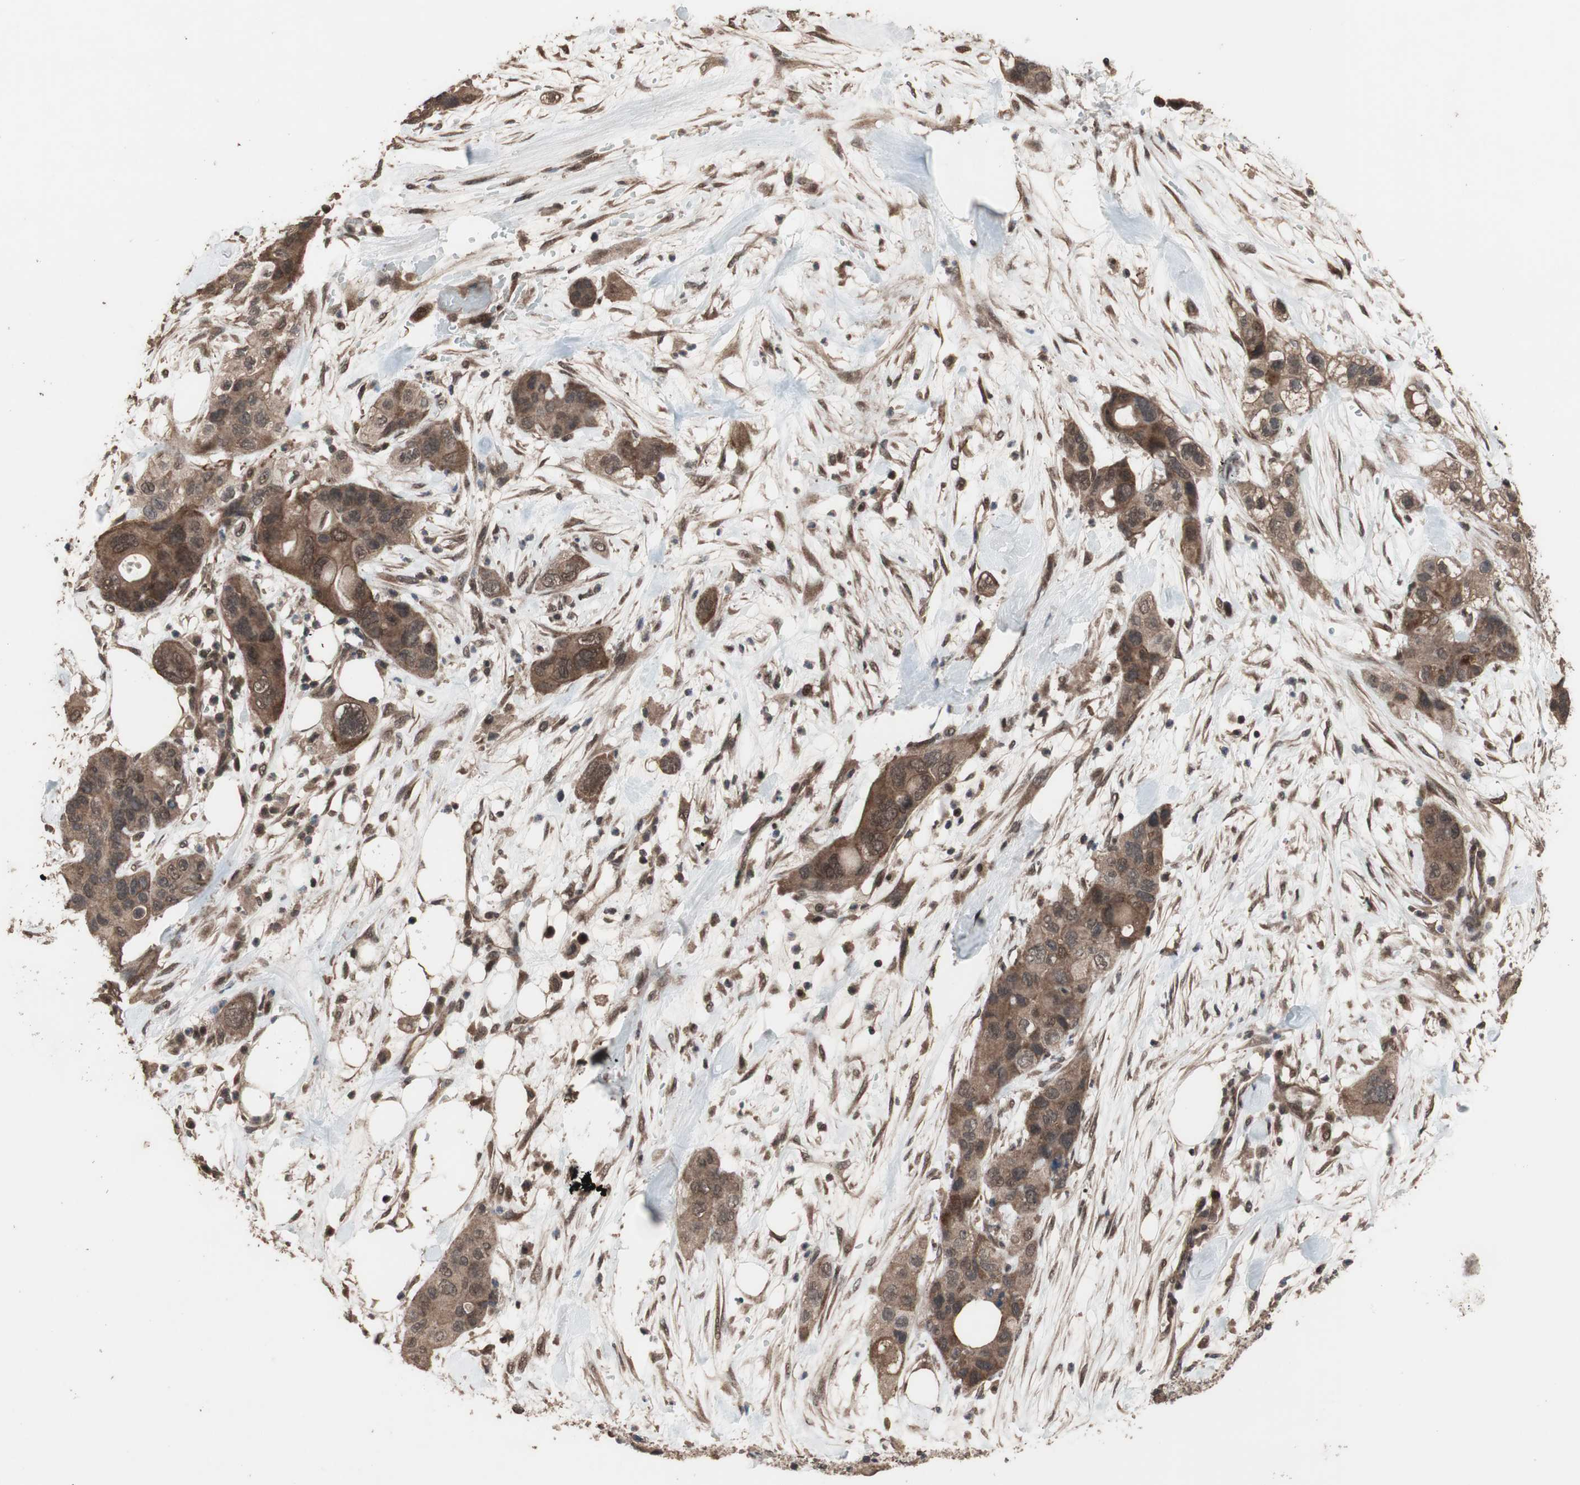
{"staining": {"intensity": "moderate", "quantity": ">75%", "location": "cytoplasmic/membranous"}, "tissue": "pancreatic cancer", "cell_type": "Tumor cells", "image_type": "cancer", "snomed": [{"axis": "morphology", "description": "Adenocarcinoma, NOS"}, {"axis": "topography", "description": "Pancreas"}], "caption": "Immunohistochemical staining of pancreatic adenocarcinoma displays medium levels of moderate cytoplasmic/membranous expression in approximately >75% of tumor cells. (DAB IHC, brown staining for protein, blue staining for nuclei).", "gene": "KANSL1", "patient": {"sex": "female", "age": 71}}